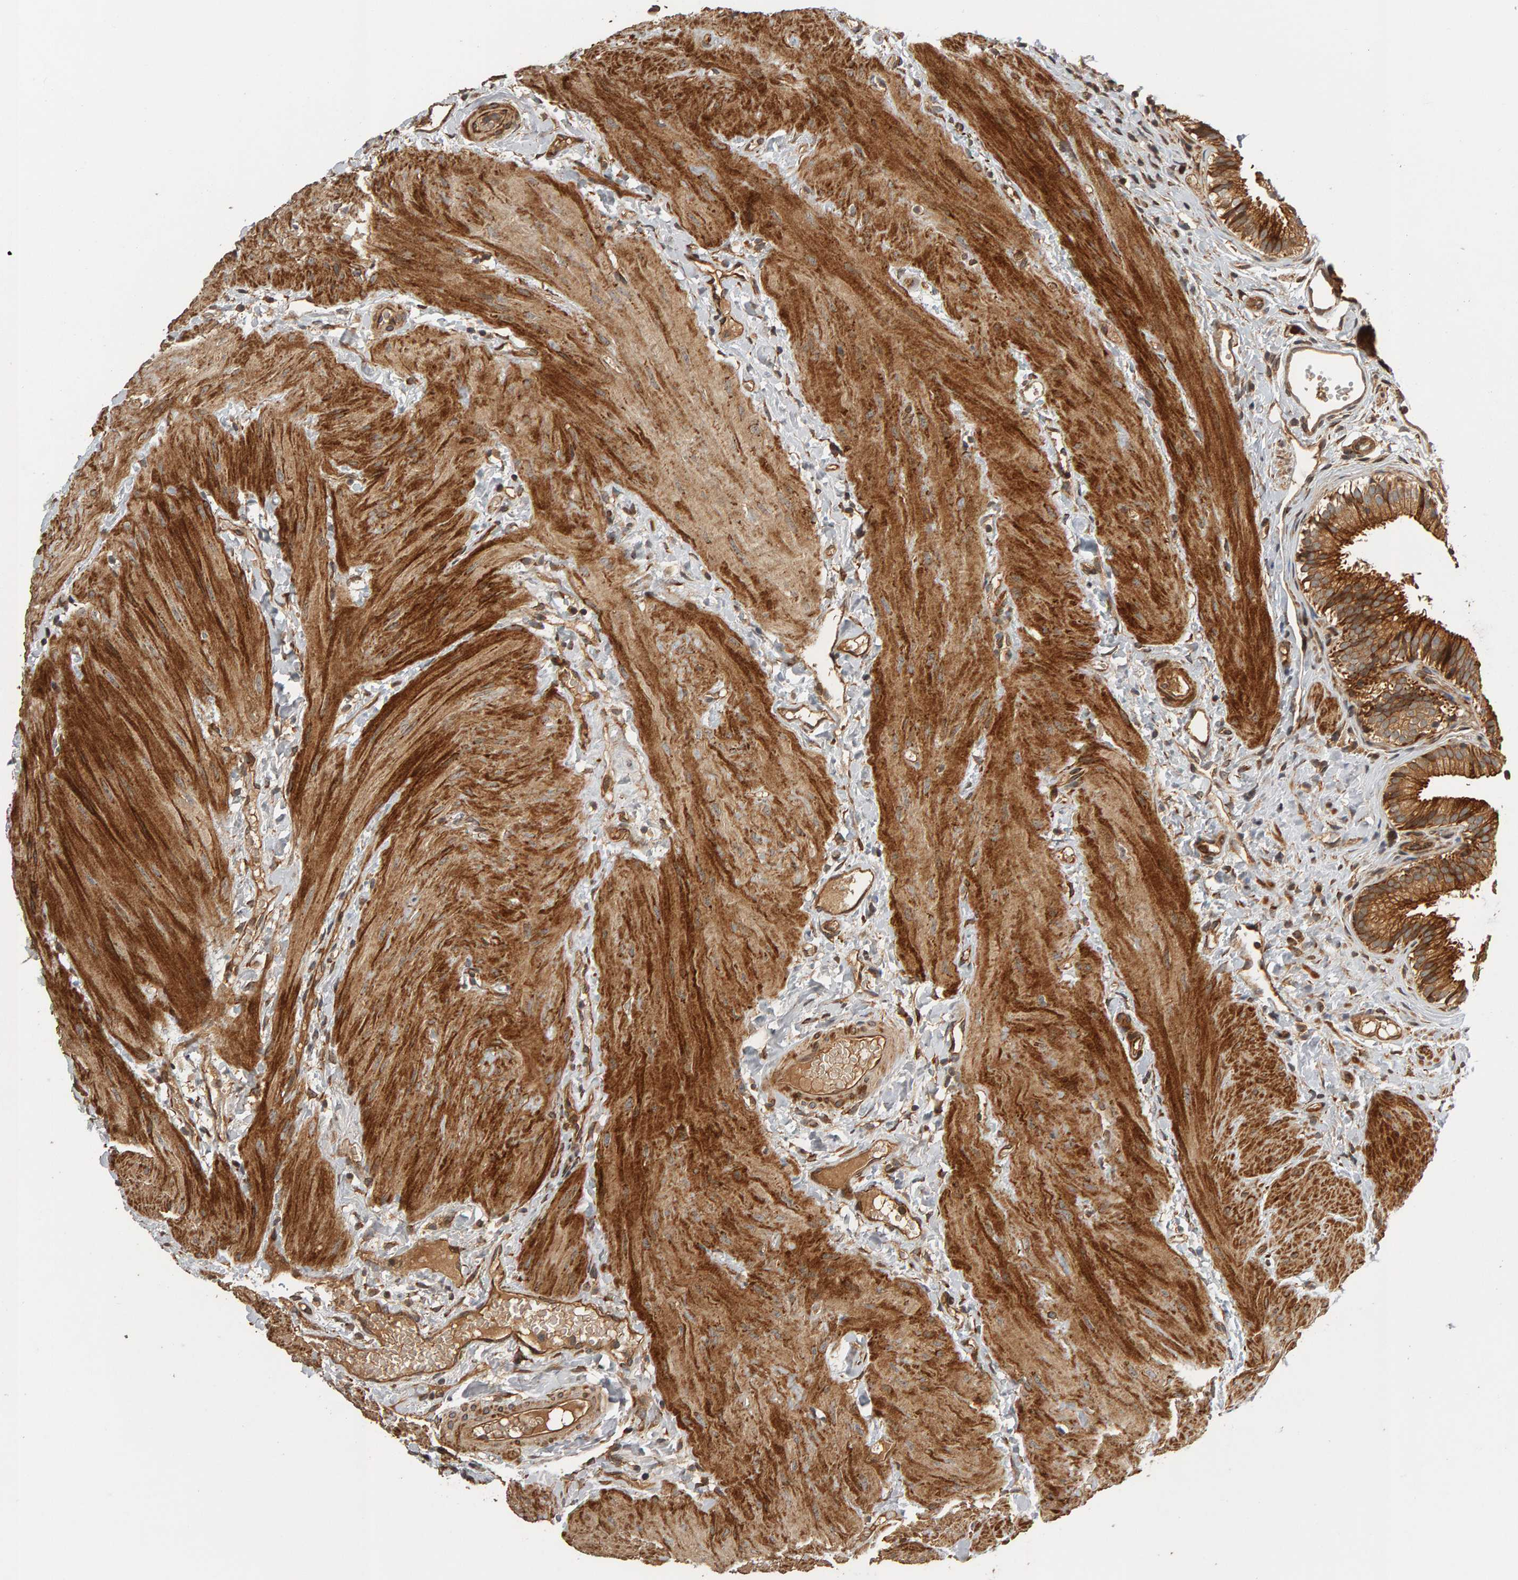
{"staining": {"intensity": "strong", "quantity": ">75%", "location": "cytoplasmic/membranous"}, "tissue": "gallbladder", "cell_type": "Glandular cells", "image_type": "normal", "snomed": [{"axis": "morphology", "description": "Normal tissue, NOS"}, {"axis": "topography", "description": "Gallbladder"}], "caption": "Protein staining demonstrates strong cytoplasmic/membranous expression in about >75% of glandular cells in normal gallbladder.", "gene": "ZFAND1", "patient": {"sex": "female", "age": 26}}